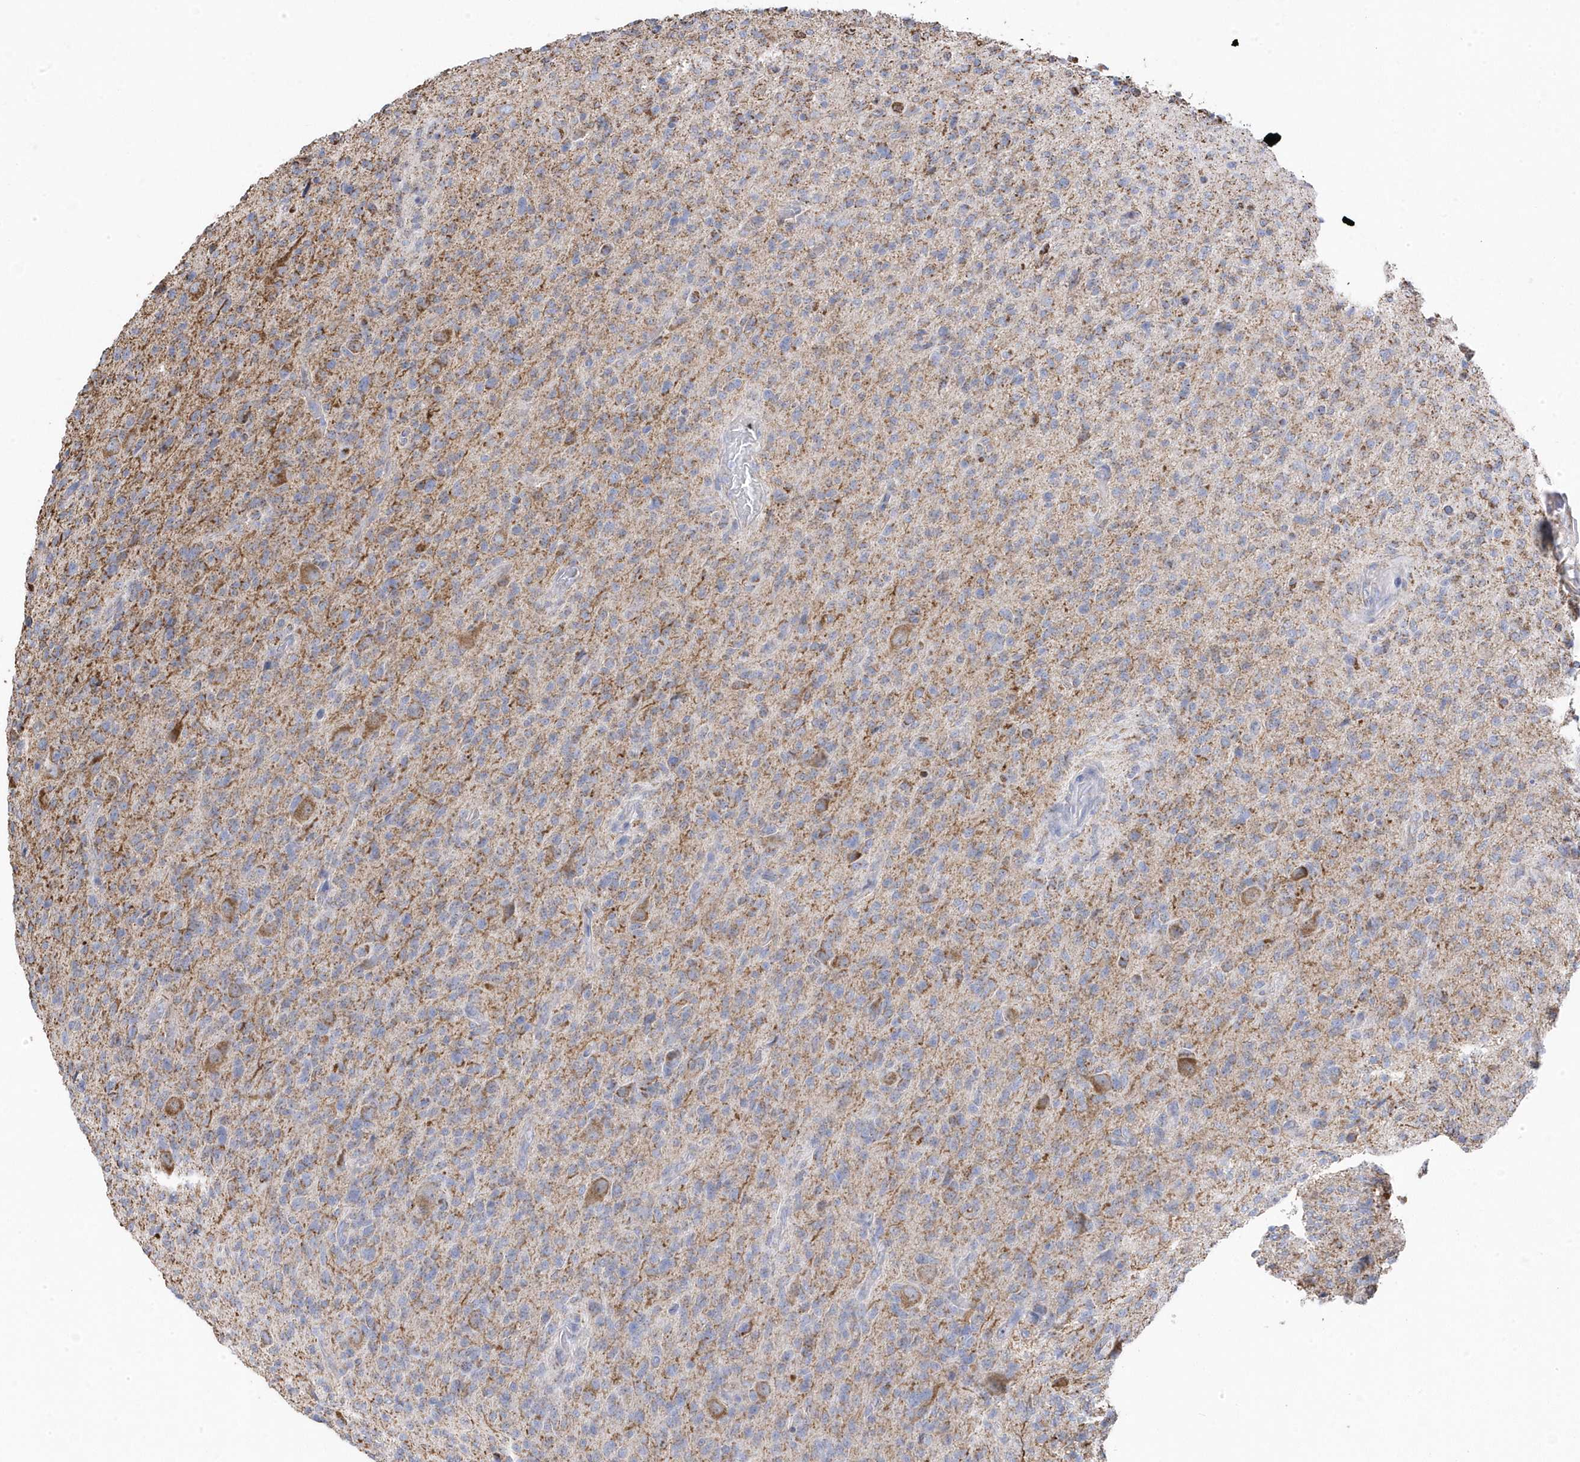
{"staining": {"intensity": "moderate", "quantity": "25%-75%", "location": "cytoplasmic/membranous"}, "tissue": "glioma", "cell_type": "Tumor cells", "image_type": "cancer", "snomed": [{"axis": "morphology", "description": "Glioma, malignant, High grade"}, {"axis": "topography", "description": "Brain"}], "caption": "Tumor cells reveal medium levels of moderate cytoplasmic/membranous staining in approximately 25%-75% of cells in high-grade glioma (malignant). Using DAB (3,3'-diaminobenzidine) (brown) and hematoxylin (blue) stains, captured at high magnification using brightfield microscopy.", "gene": "GTPBP8", "patient": {"sex": "female", "age": 57}}